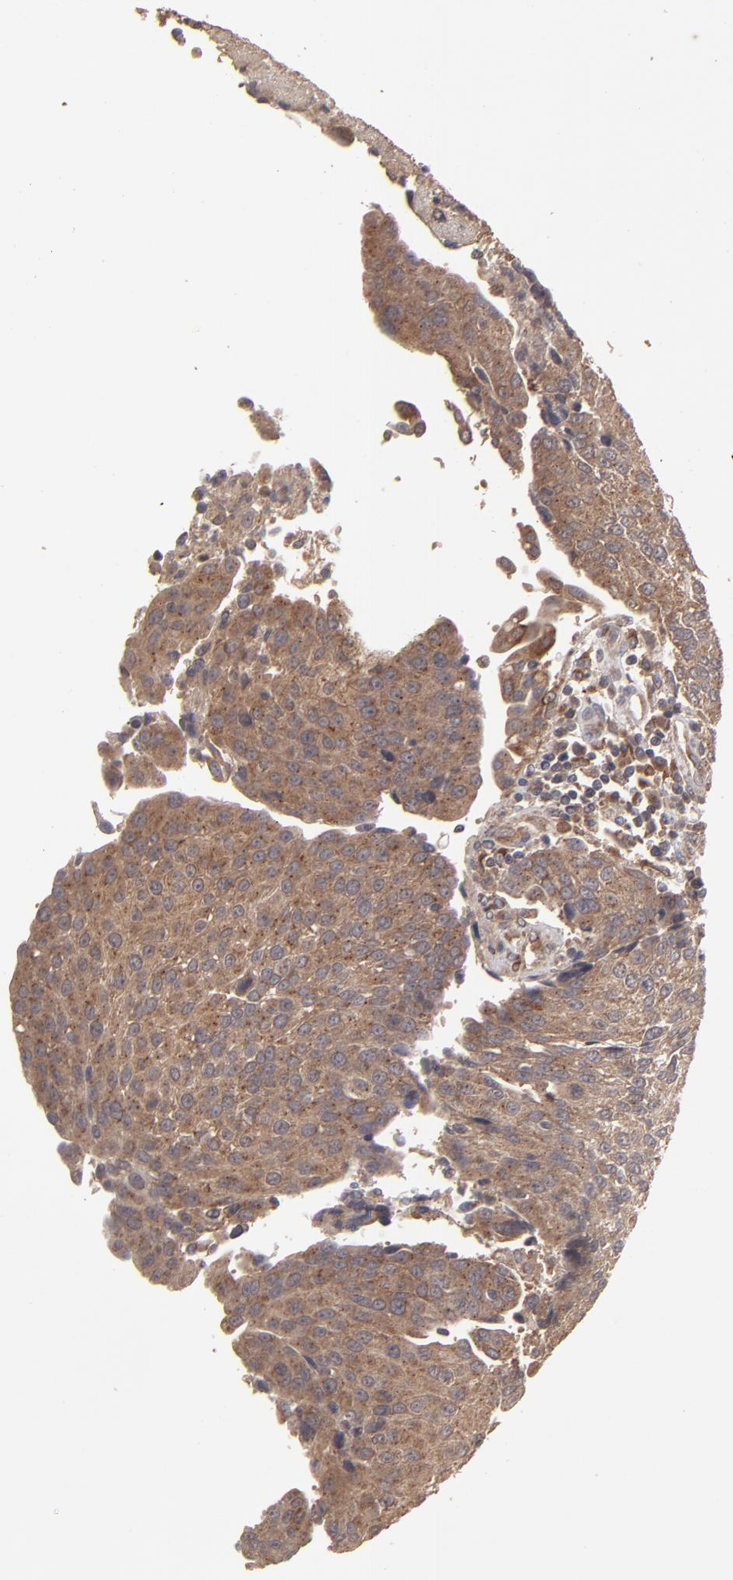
{"staining": {"intensity": "moderate", "quantity": ">75%", "location": "cytoplasmic/membranous"}, "tissue": "urothelial cancer", "cell_type": "Tumor cells", "image_type": "cancer", "snomed": [{"axis": "morphology", "description": "Urothelial carcinoma, High grade"}, {"axis": "topography", "description": "Urinary bladder"}], "caption": "IHC (DAB (3,3'-diaminobenzidine)) staining of urothelial carcinoma (high-grade) exhibits moderate cytoplasmic/membranous protein positivity in approximately >75% of tumor cells.", "gene": "MMP2", "patient": {"sex": "female", "age": 85}}